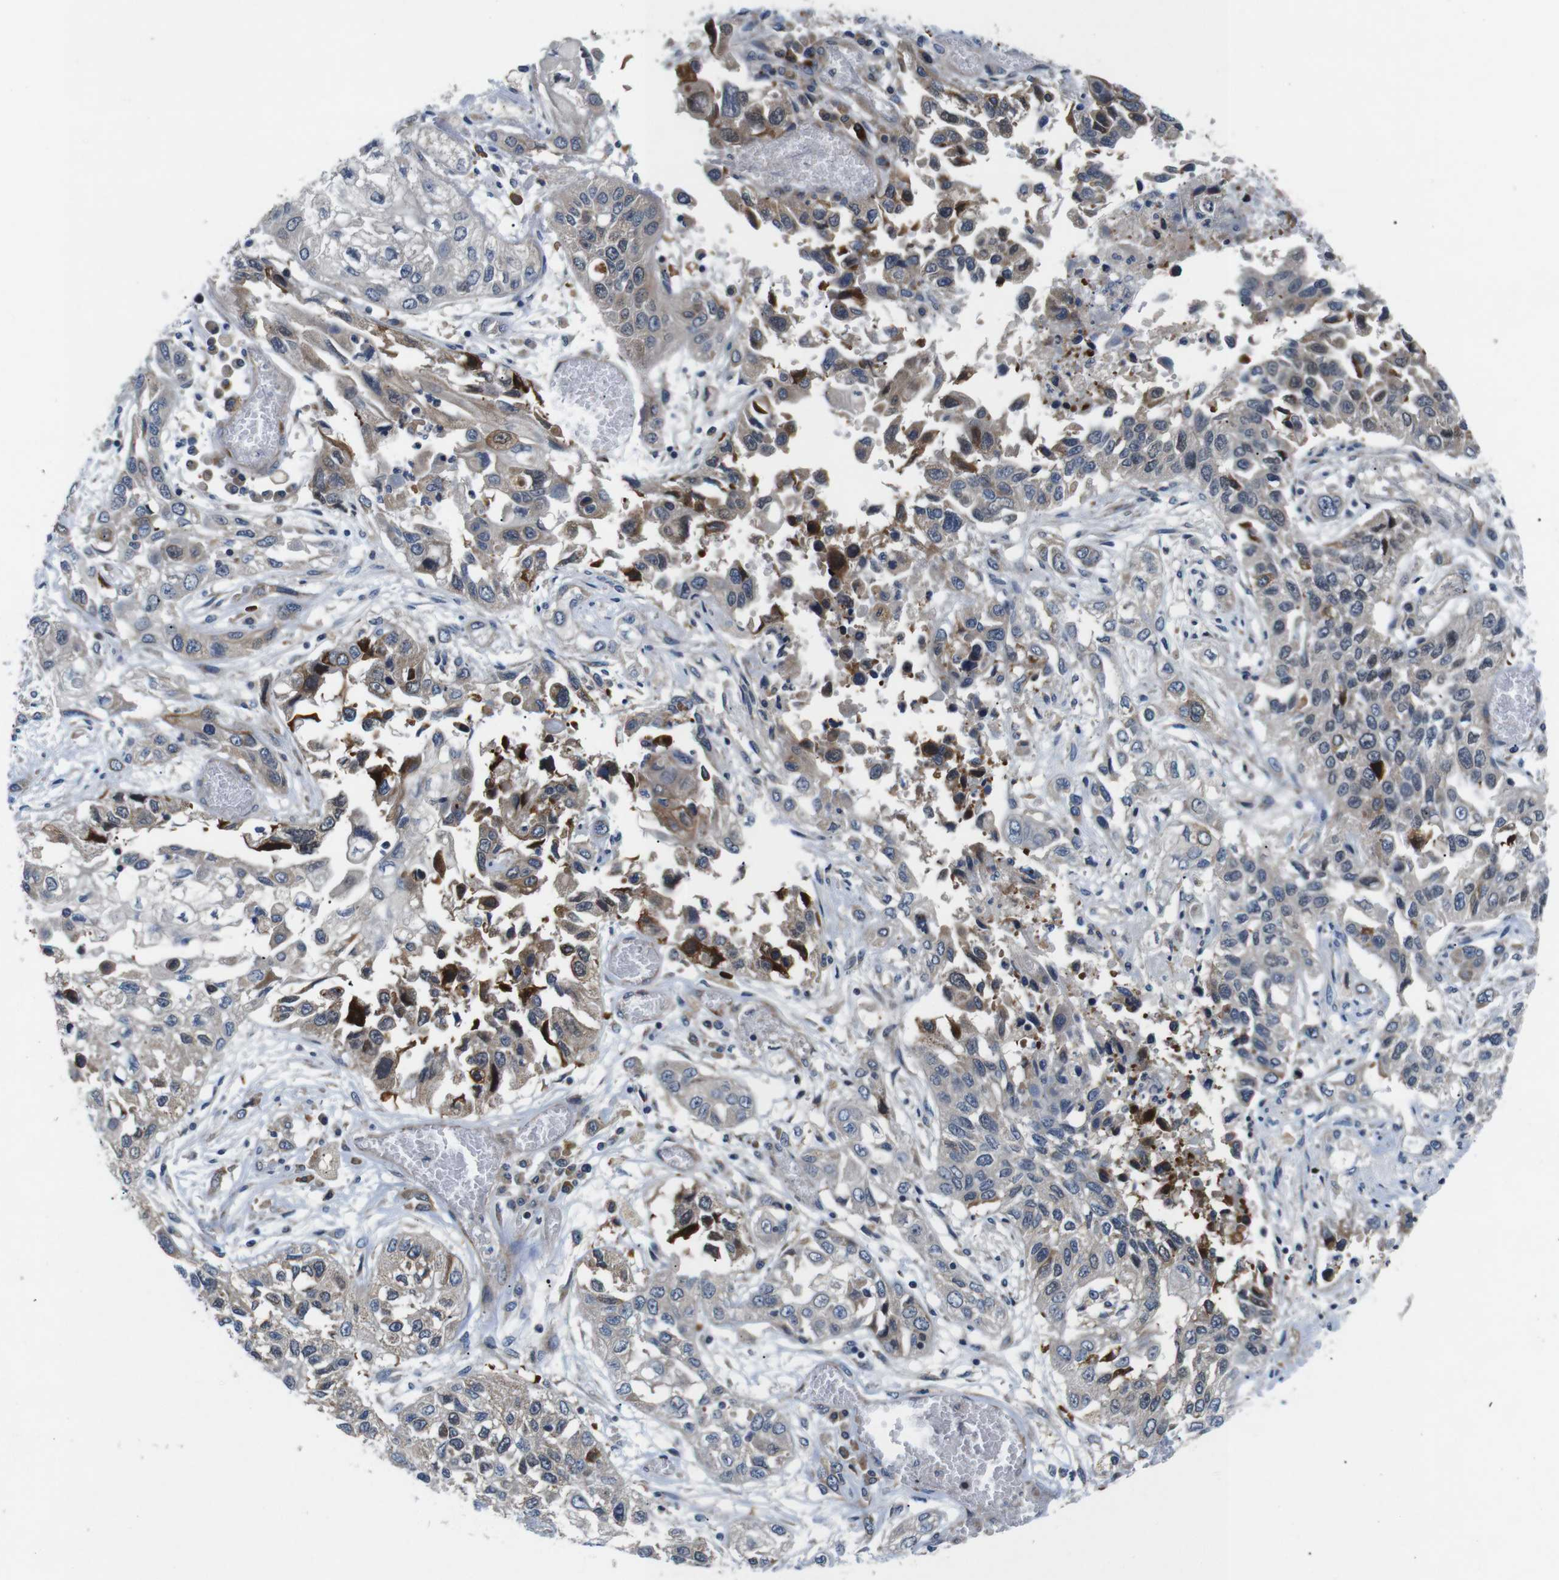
{"staining": {"intensity": "moderate", "quantity": ">75%", "location": "cytoplasmic/membranous"}, "tissue": "lung cancer", "cell_type": "Tumor cells", "image_type": "cancer", "snomed": [{"axis": "morphology", "description": "Squamous cell carcinoma, NOS"}, {"axis": "topography", "description": "Lung"}], "caption": "Immunohistochemistry staining of lung squamous cell carcinoma, which shows medium levels of moderate cytoplasmic/membranous positivity in about >75% of tumor cells indicating moderate cytoplasmic/membranous protein positivity. The staining was performed using DAB (brown) for protein detection and nuclei were counterstained in hematoxylin (blue).", "gene": "JAK1", "patient": {"sex": "male", "age": 71}}